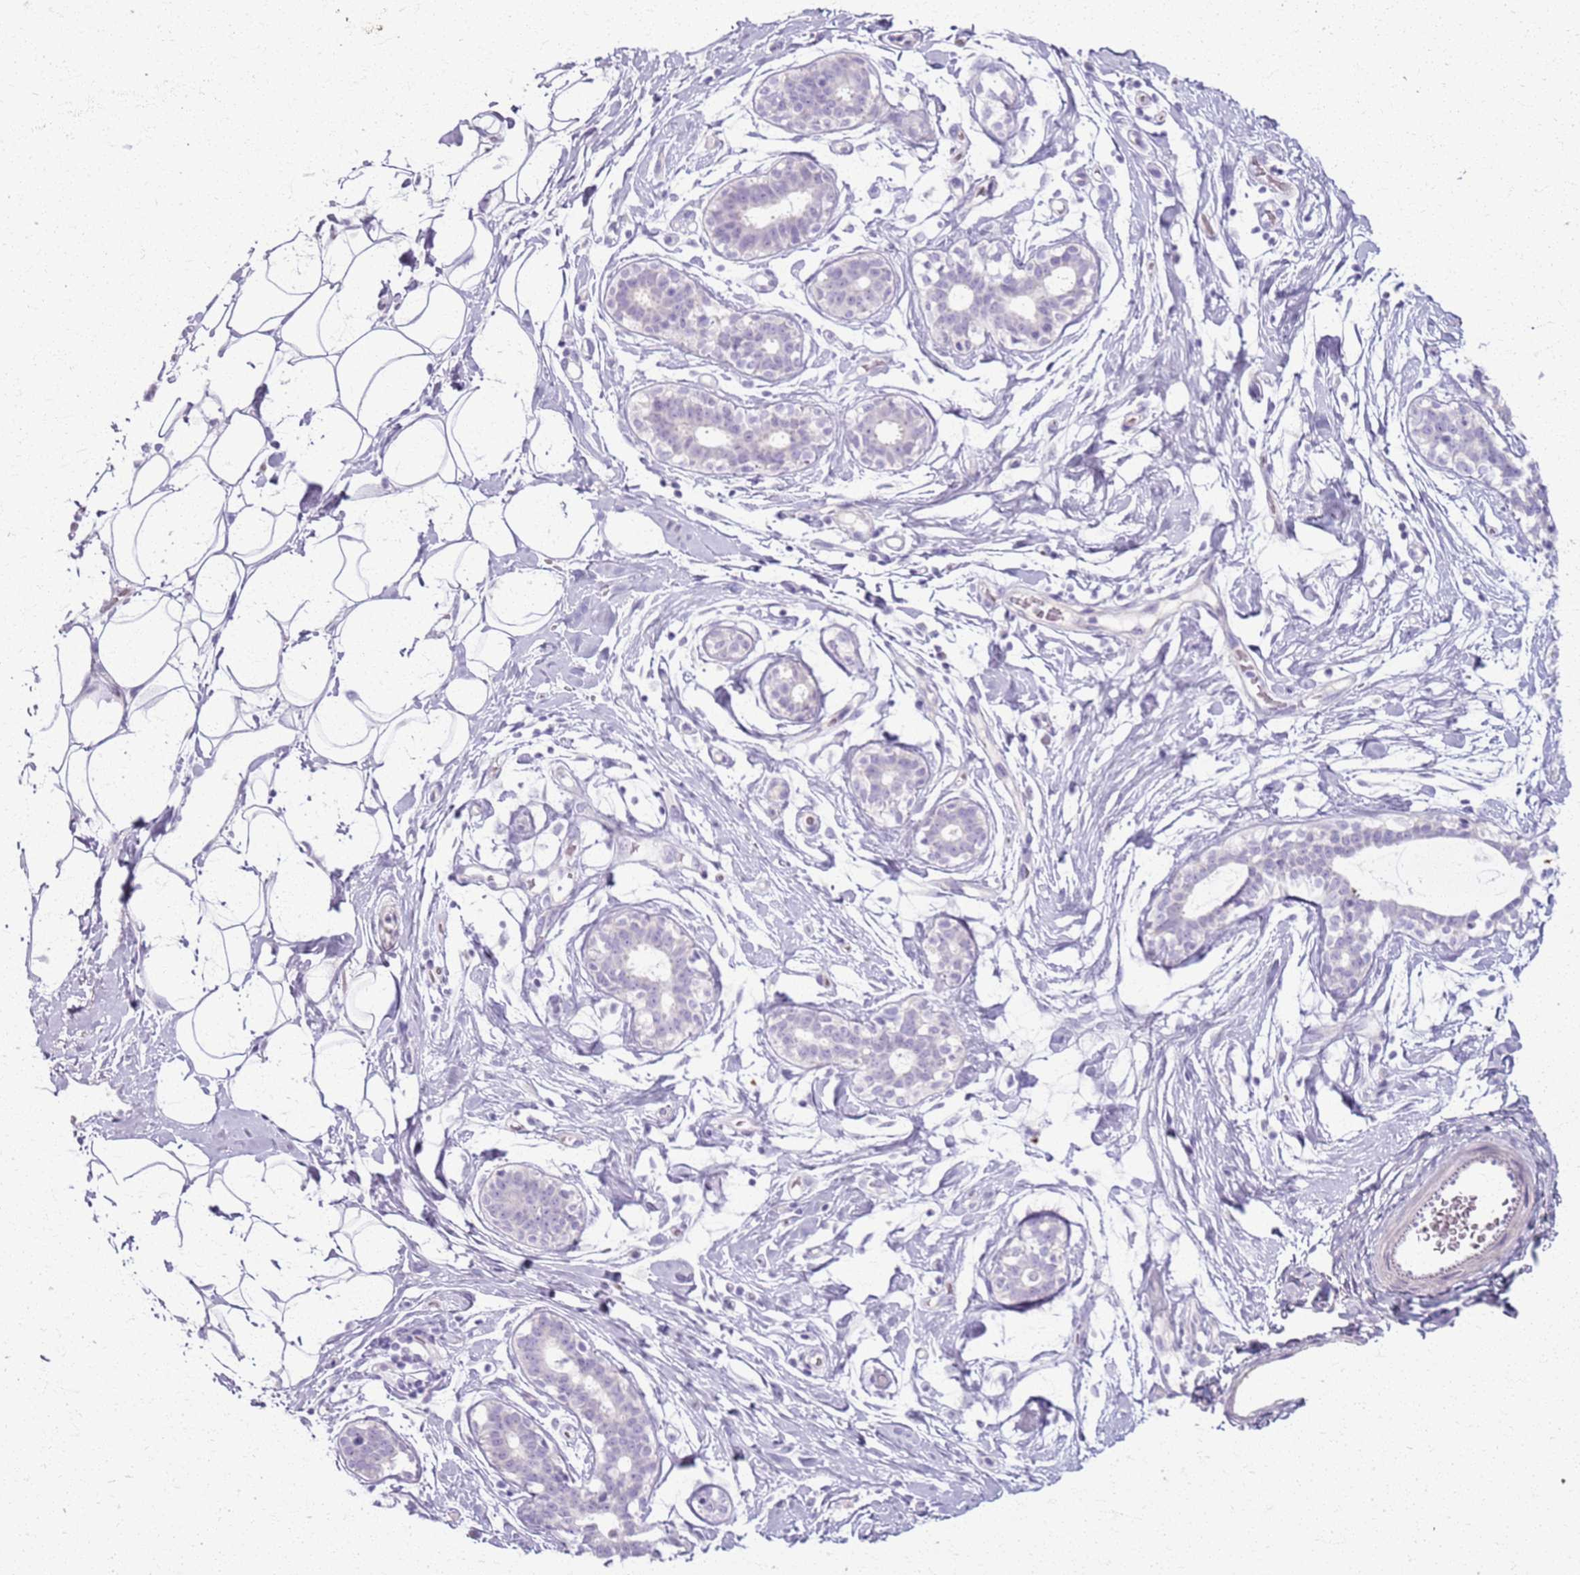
{"staining": {"intensity": "negative", "quantity": "none", "location": "none"}, "tissue": "adipose tissue", "cell_type": "Adipocytes", "image_type": "normal", "snomed": [{"axis": "morphology", "description": "Normal tissue, NOS"}, {"axis": "topography", "description": "Breast"}], "caption": "This is an IHC micrograph of benign adipose tissue. There is no expression in adipocytes.", "gene": "CSRP3", "patient": {"sex": "female", "age": 26}}